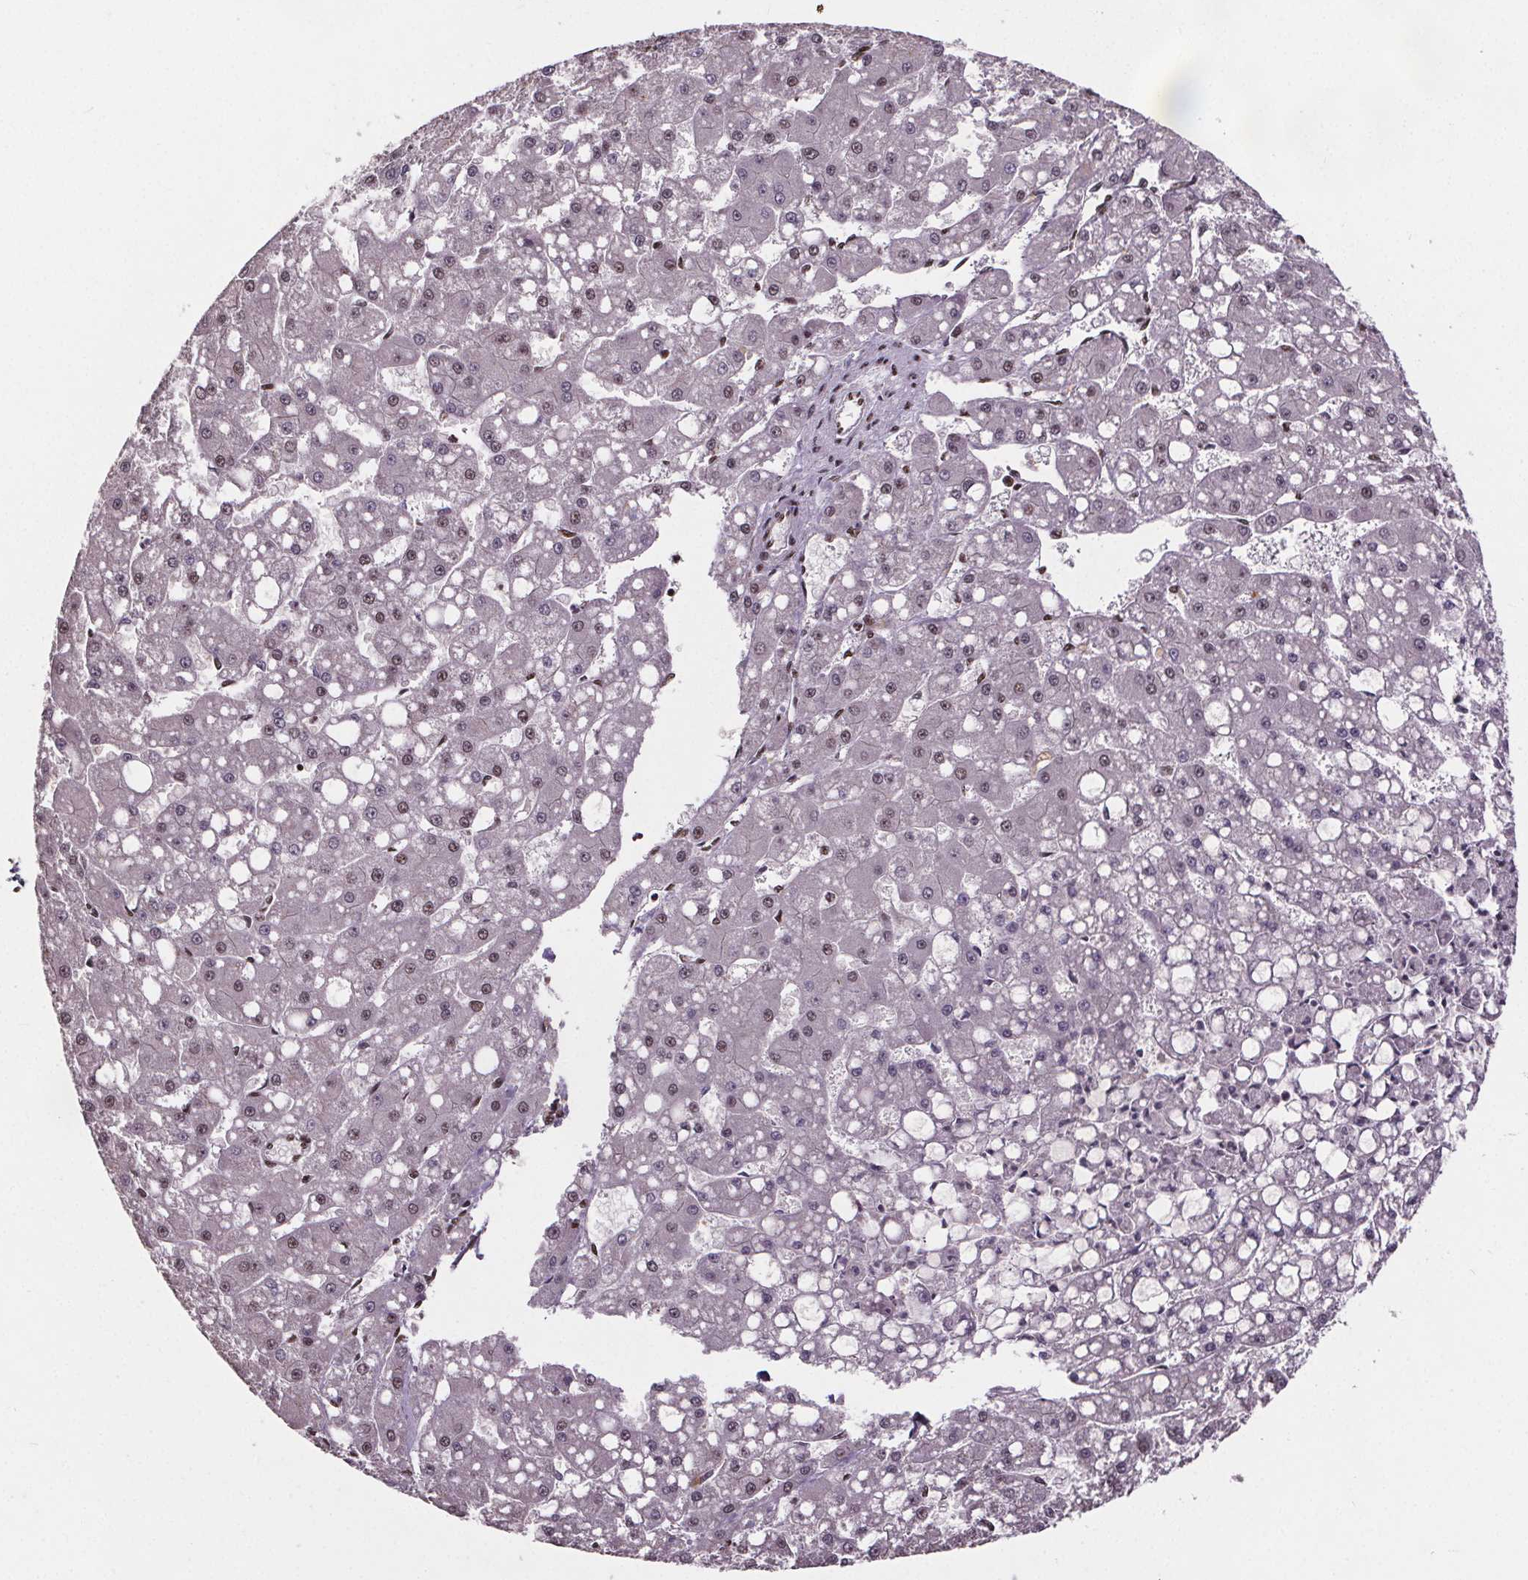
{"staining": {"intensity": "moderate", "quantity": "<25%", "location": "nuclear"}, "tissue": "liver cancer", "cell_type": "Tumor cells", "image_type": "cancer", "snomed": [{"axis": "morphology", "description": "Carcinoma, Hepatocellular, NOS"}, {"axis": "topography", "description": "Liver"}], "caption": "Tumor cells reveal moderate nuclear expression in about <25% of cells in liver cancer (hepatocellular carcinoma).", "gene": "JARID2", "patient": {"sex": "male", "age": 67}}